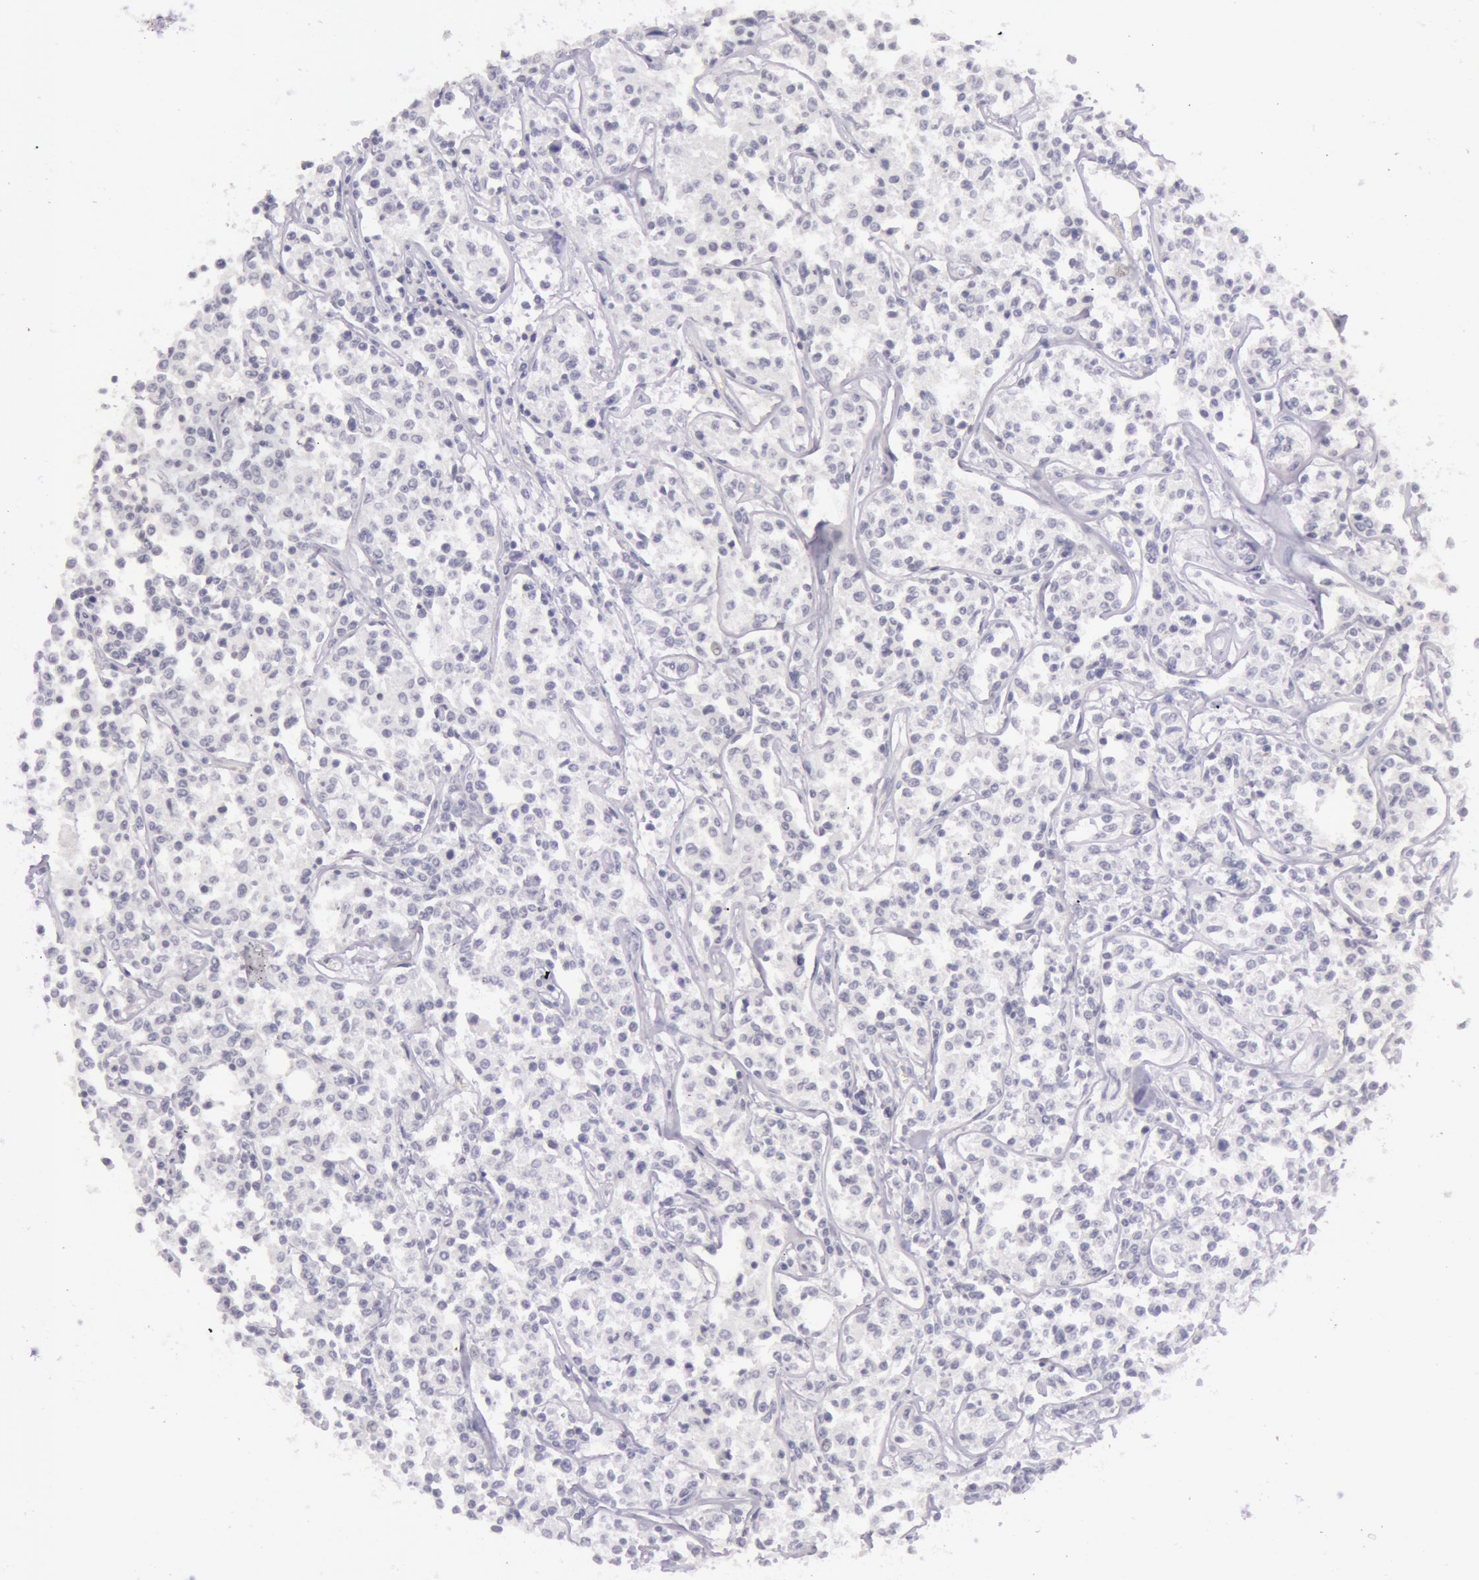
{"staining": {"intensity": "negative", "quantity": "none", "location": "none"}, "tissue": "lymphoma", "cell_type": "Tumor cells", "image_type": "cancer", "snomed": [{"axis": "morphology", "description": "Malignant lymphoma, non-Hodgkin's type, Low grade"}, {"axis": "topography", "description": "Small intestine"}], "caption": "Lymphoma stained for a protein using immunohistochemistry exhibits no staining tumor cells.", "gene": "RBMY1F", "patient": {"sex": "female", "age": 59}}